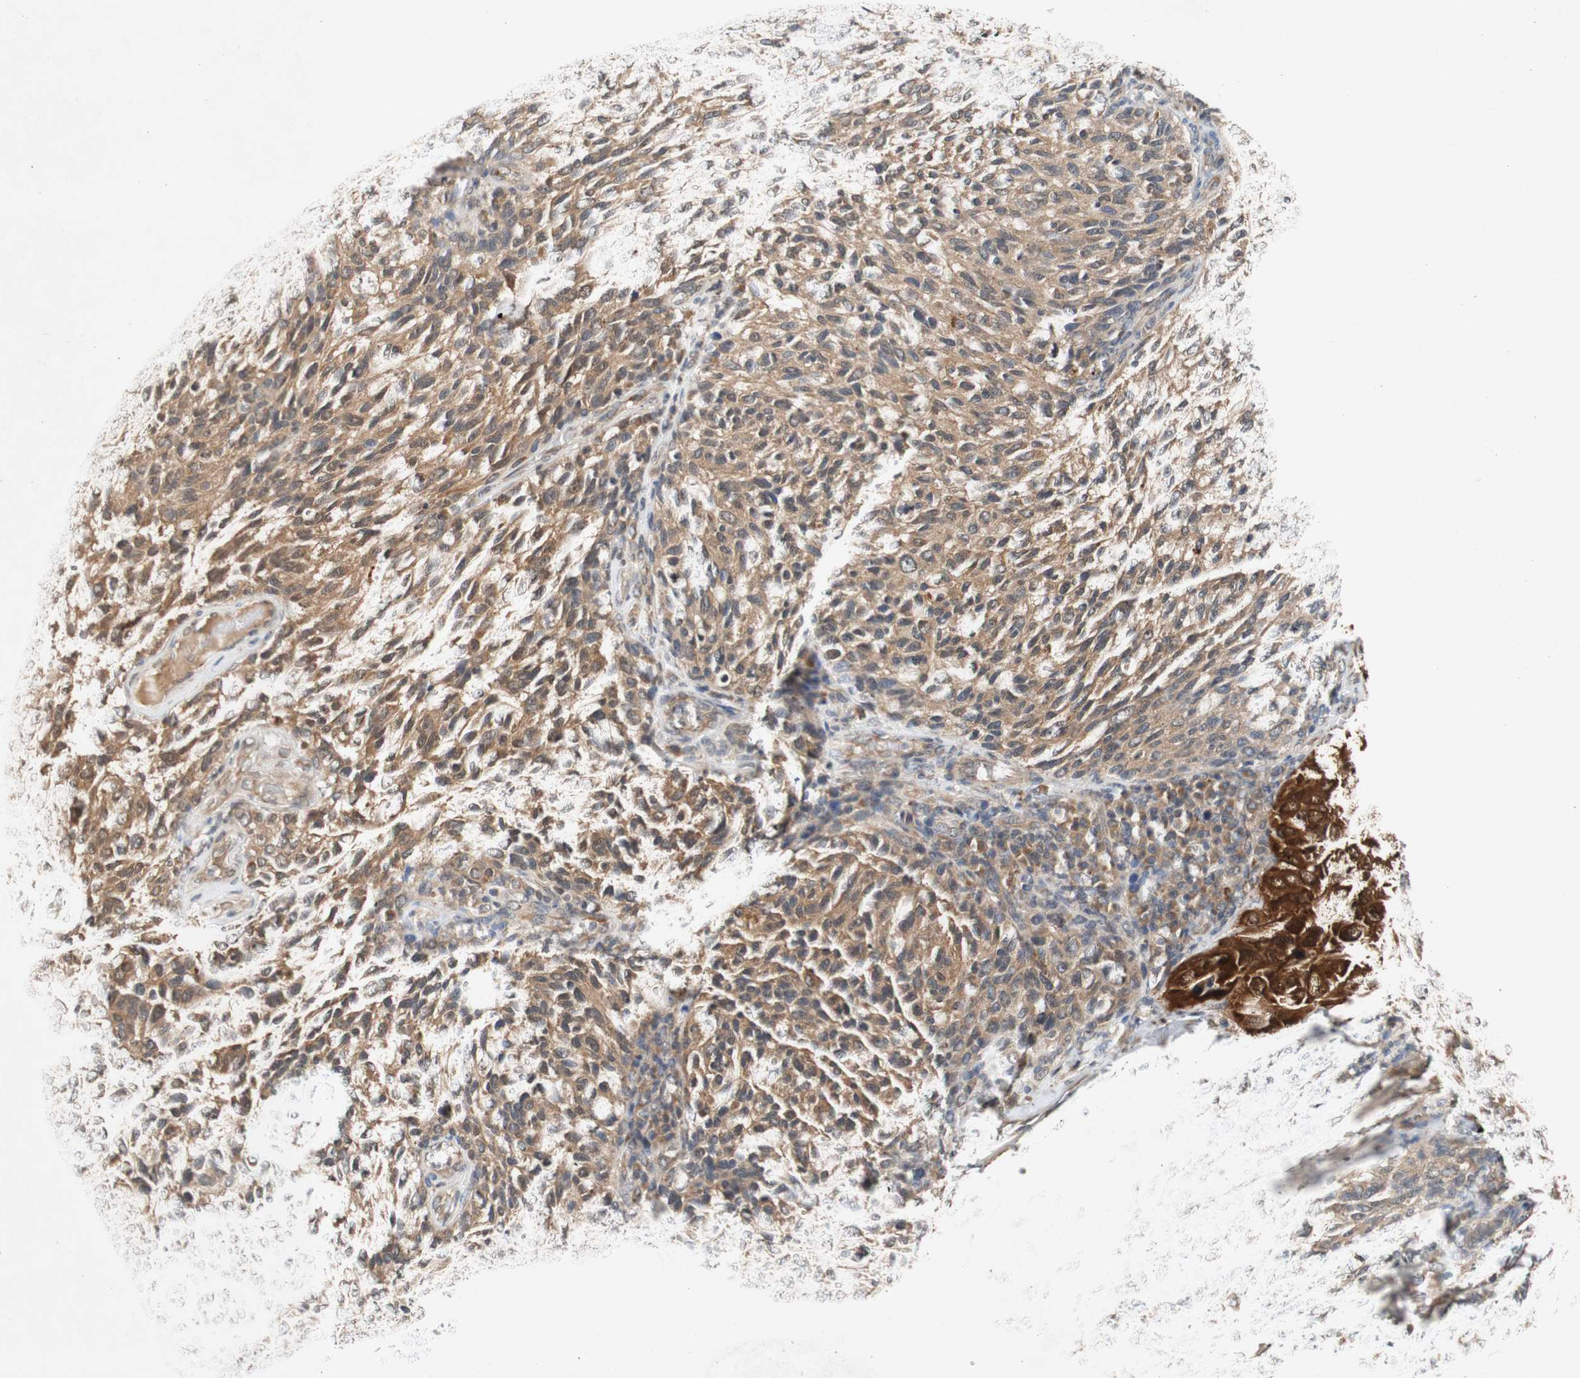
{"staining": {"intensity": "moderate", "quantity": ">75%", "location": "cytoplasmic/membranous"}, "tissue": "melanoma", "cell_type": "Tumor cells", "image_type": "cancer", "snomed": [{"axis": "morphology", "description": "Malignant melanoma, NOS"}, {"axis": "topography", "description": "Skin"}], "caption": "Moderate cytoplasmic/membranous expression is appreciated in approximately >75% of tumor cells in malignant melanoma.", "gene": "PIN1", "patient": {"sex": "female", "age": 73}}